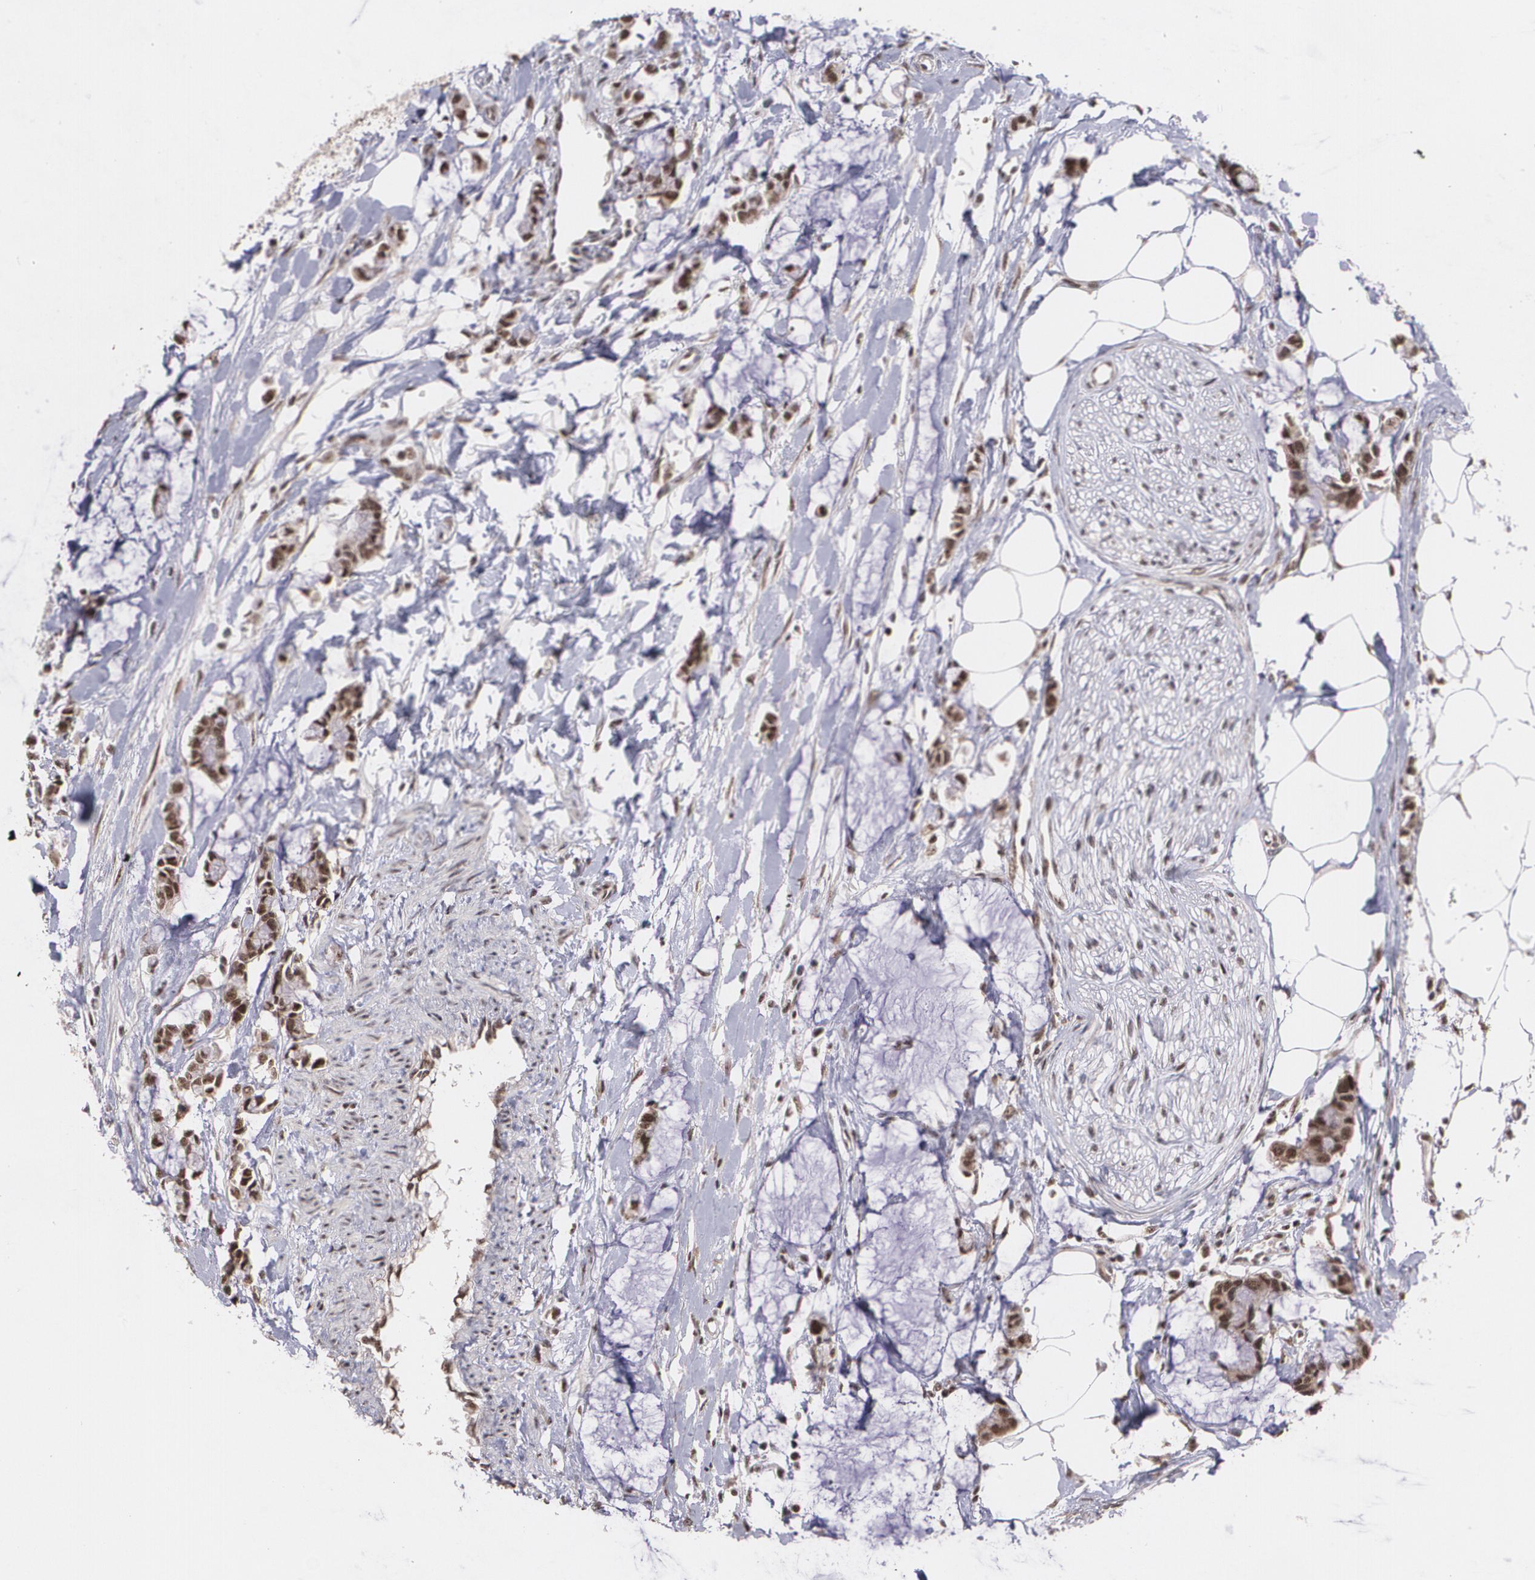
{"staining": {"intensity": "strong", "quantity": ">75%", "location": "cytoplasmic/membranous,nuclear"}, "tissue": "colorectal cancer", "cell_type": "Tumor cells", "image_type": "cancer", "snomed": [{"axis": "morphology", "description": "Normal tissue, NOS"}, {"axis": "morphology", "description": "Adenocarcinoma, NOS"}, {"axis": "topography", "description": "Colon"}, {"axis": "topography", "description": "Peripheral nerve tissue"}], "caption": "Colorectal cancer stained with a protein marker shows strong staining in tumor cells.", "gene": "C6orf15", "patient": {"sex": "male", "age": 14}}